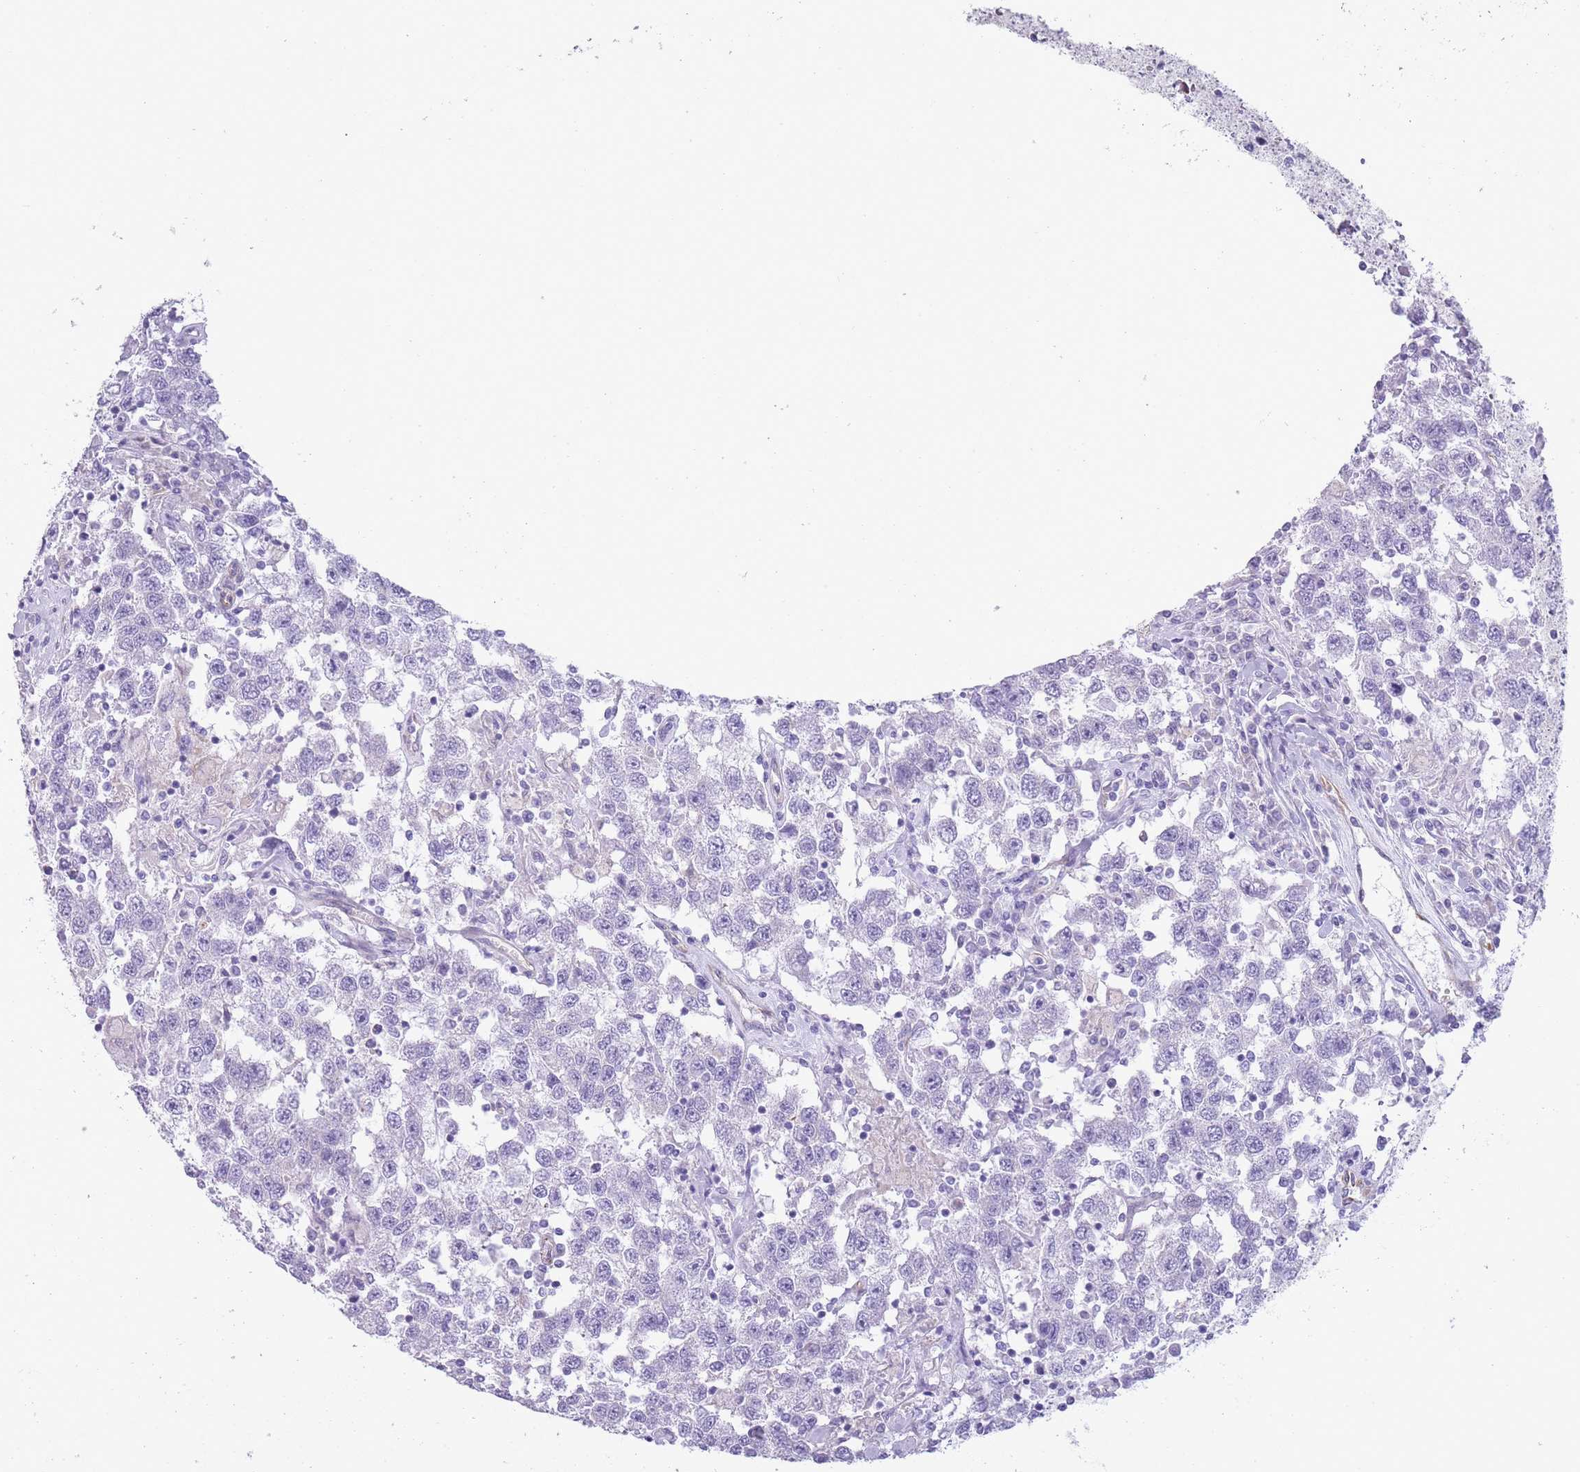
{"staining": {"intensity": "negative", "quantity": "none", "location": "none"}, "tissue": "testis cancer", "cell_type": "Tumor cells", "image_type": "cancer", "snomed": [{"axis": "morphology", "description": "Seminoma, NOS"}, {"axis": "topography", "description": "Testis"}], "caption": "This is an immunohistochemistry image of human seminoma (testis). There is no positivity in tumor cells.", "gene": "PTCD1", "patient": {"sex": "male", "age": 41}}